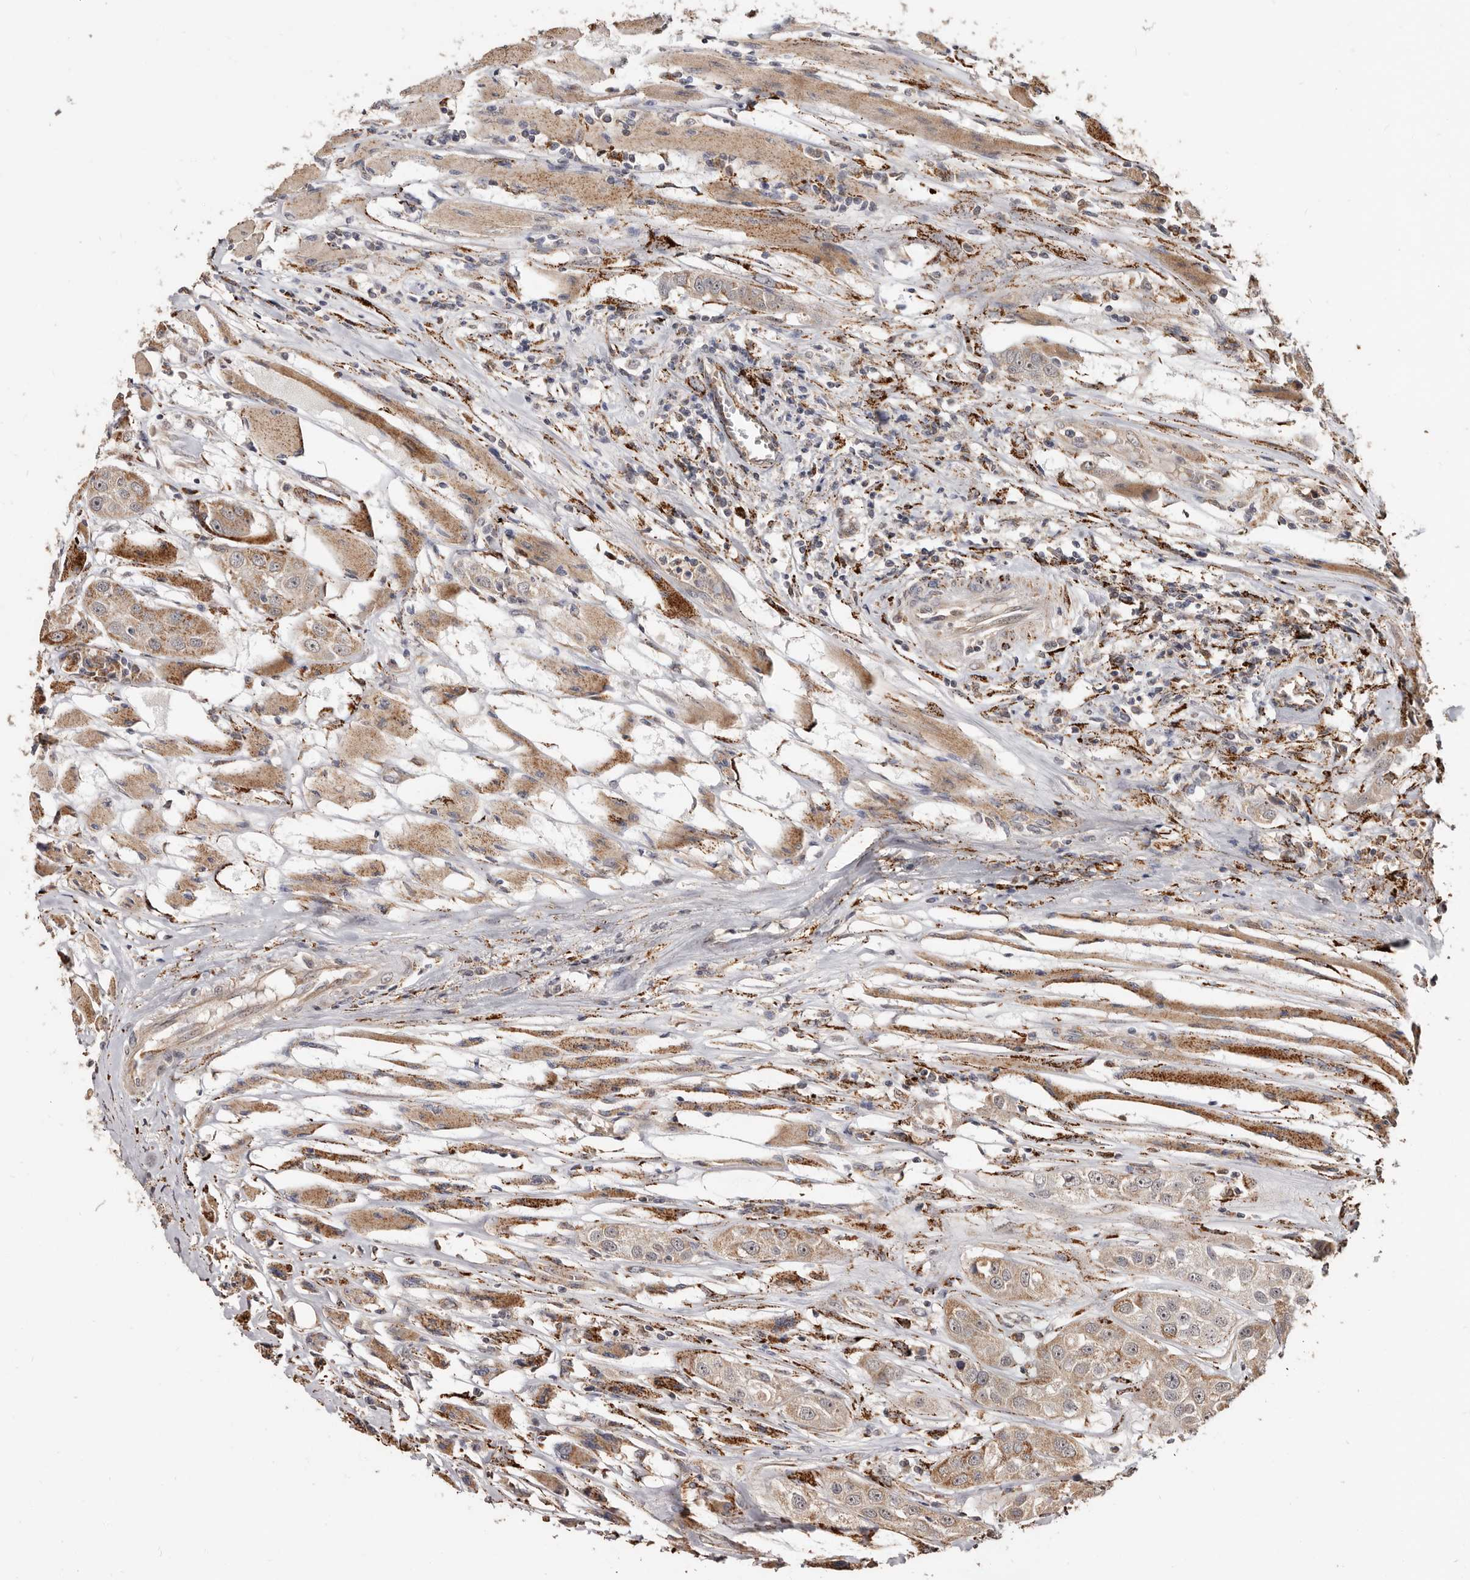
{"staining": {"intensity": "weak", "quantity": ">75%", "location": "cytoplasmic/membranous"}, "tissue": "head and neck cancer", "cell_type": "Tumor cells", "image_type": "cancer", "snomed": [{"axis": "morphology", "description": "Normal tissue, NOS"}, {"axis": "morphology", "description": "Squamous cell carcinoma, NOS"}, {"axis": "topography", "description": "Skeletal muscle"}, {"axis": "topography", "description": "Head-Neck"}], "caption": "A brown stain labels weak cytoplasmic/membranous staining of a protein in head and neck cancer tumor cells.", "gene": "AKAP7", "patient": {"sex": "male", "age": 51}}